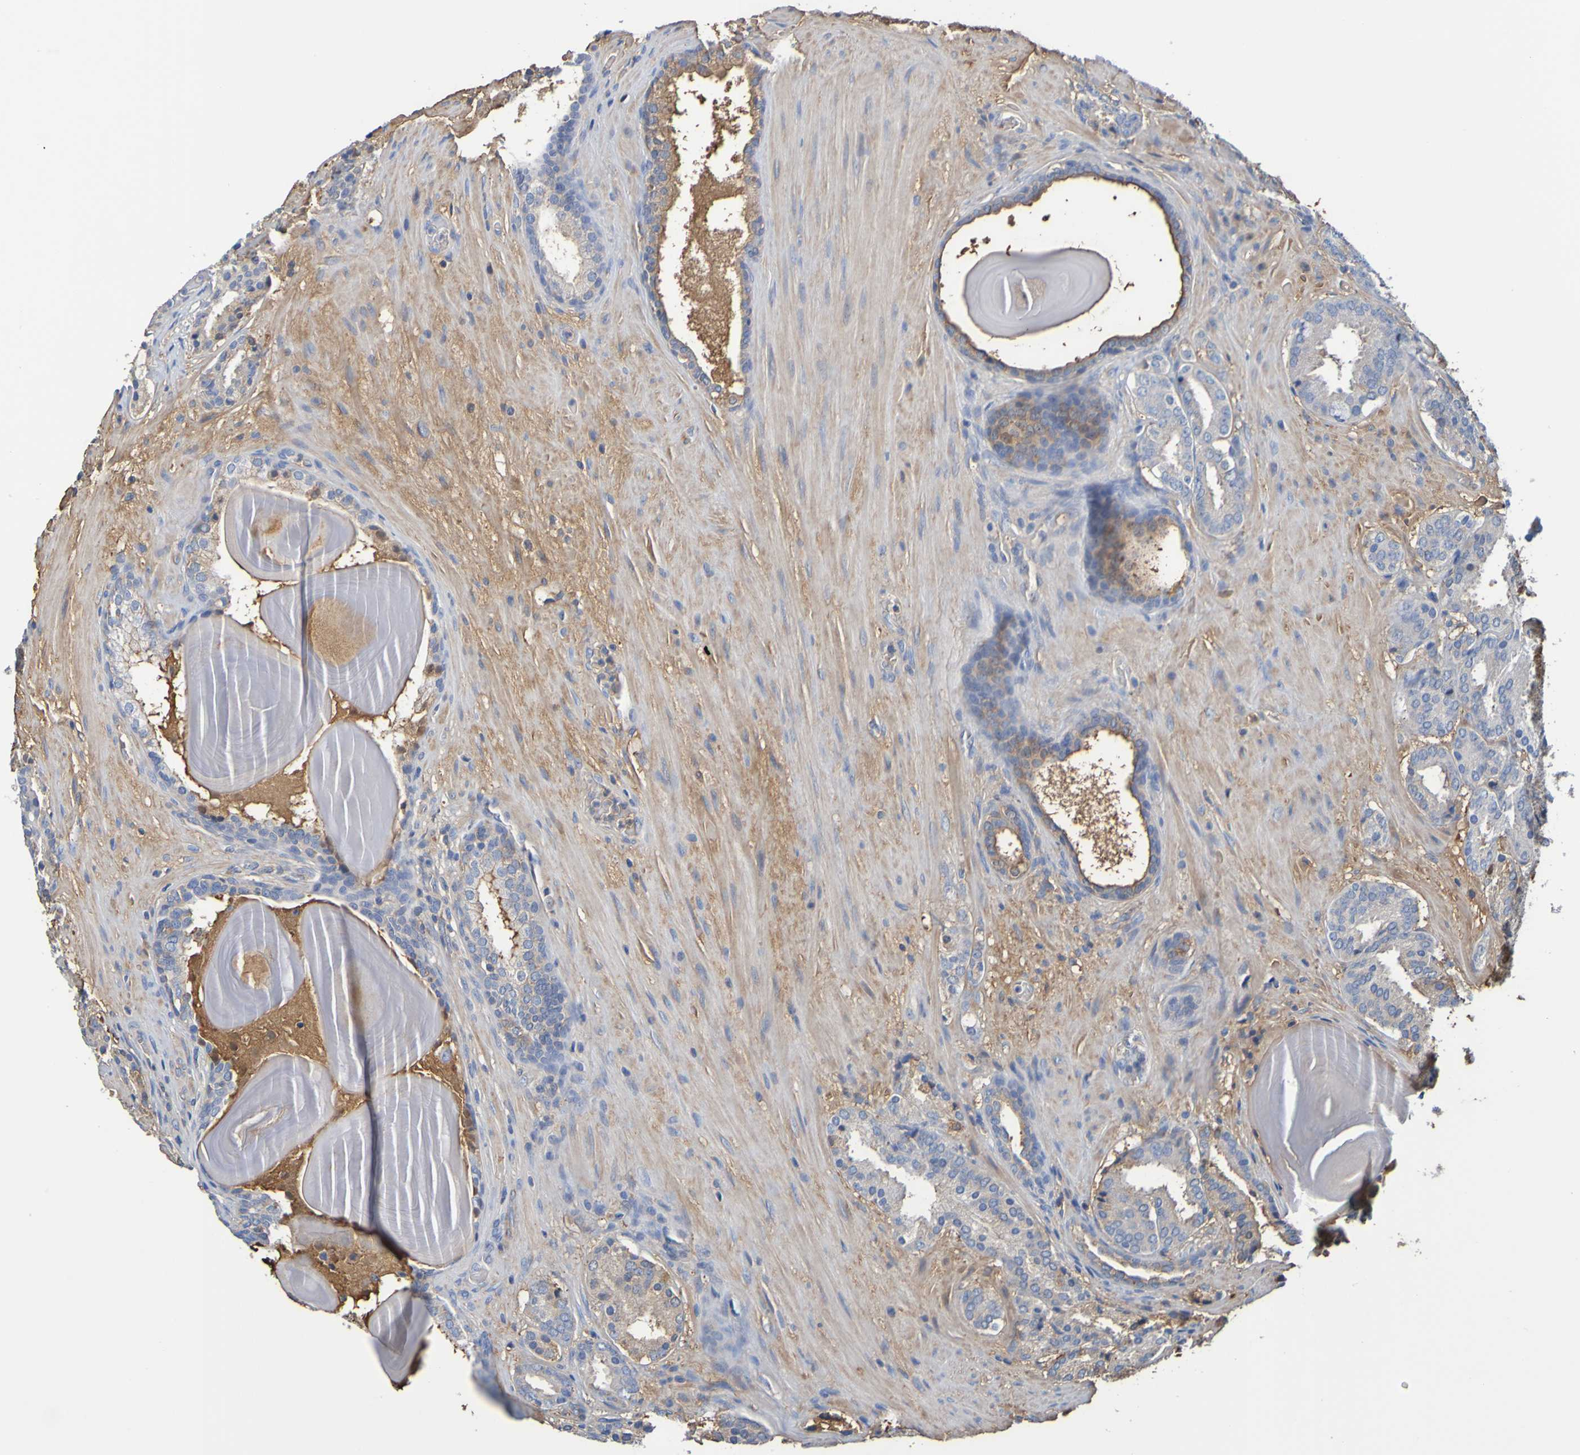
{"staining": {"intensity": "negative", "quantity": "none", "location": "none"}, "tissue": "prostate cancer", "cell_type": "Tumor cells", "image_type": "cancer", "snomed": [{"axis": "morphology", "description": "Adenocarcinoma, Low grade"}, {"axis": "topography", "description": "Prostate"}], "caption": "This is an IHC image of human adenocarcinoma (low-grade) (prostate). There is no staining in tumor cells.", "gene": "GAB3", "patient": {"sex": "male", "age": 69}}